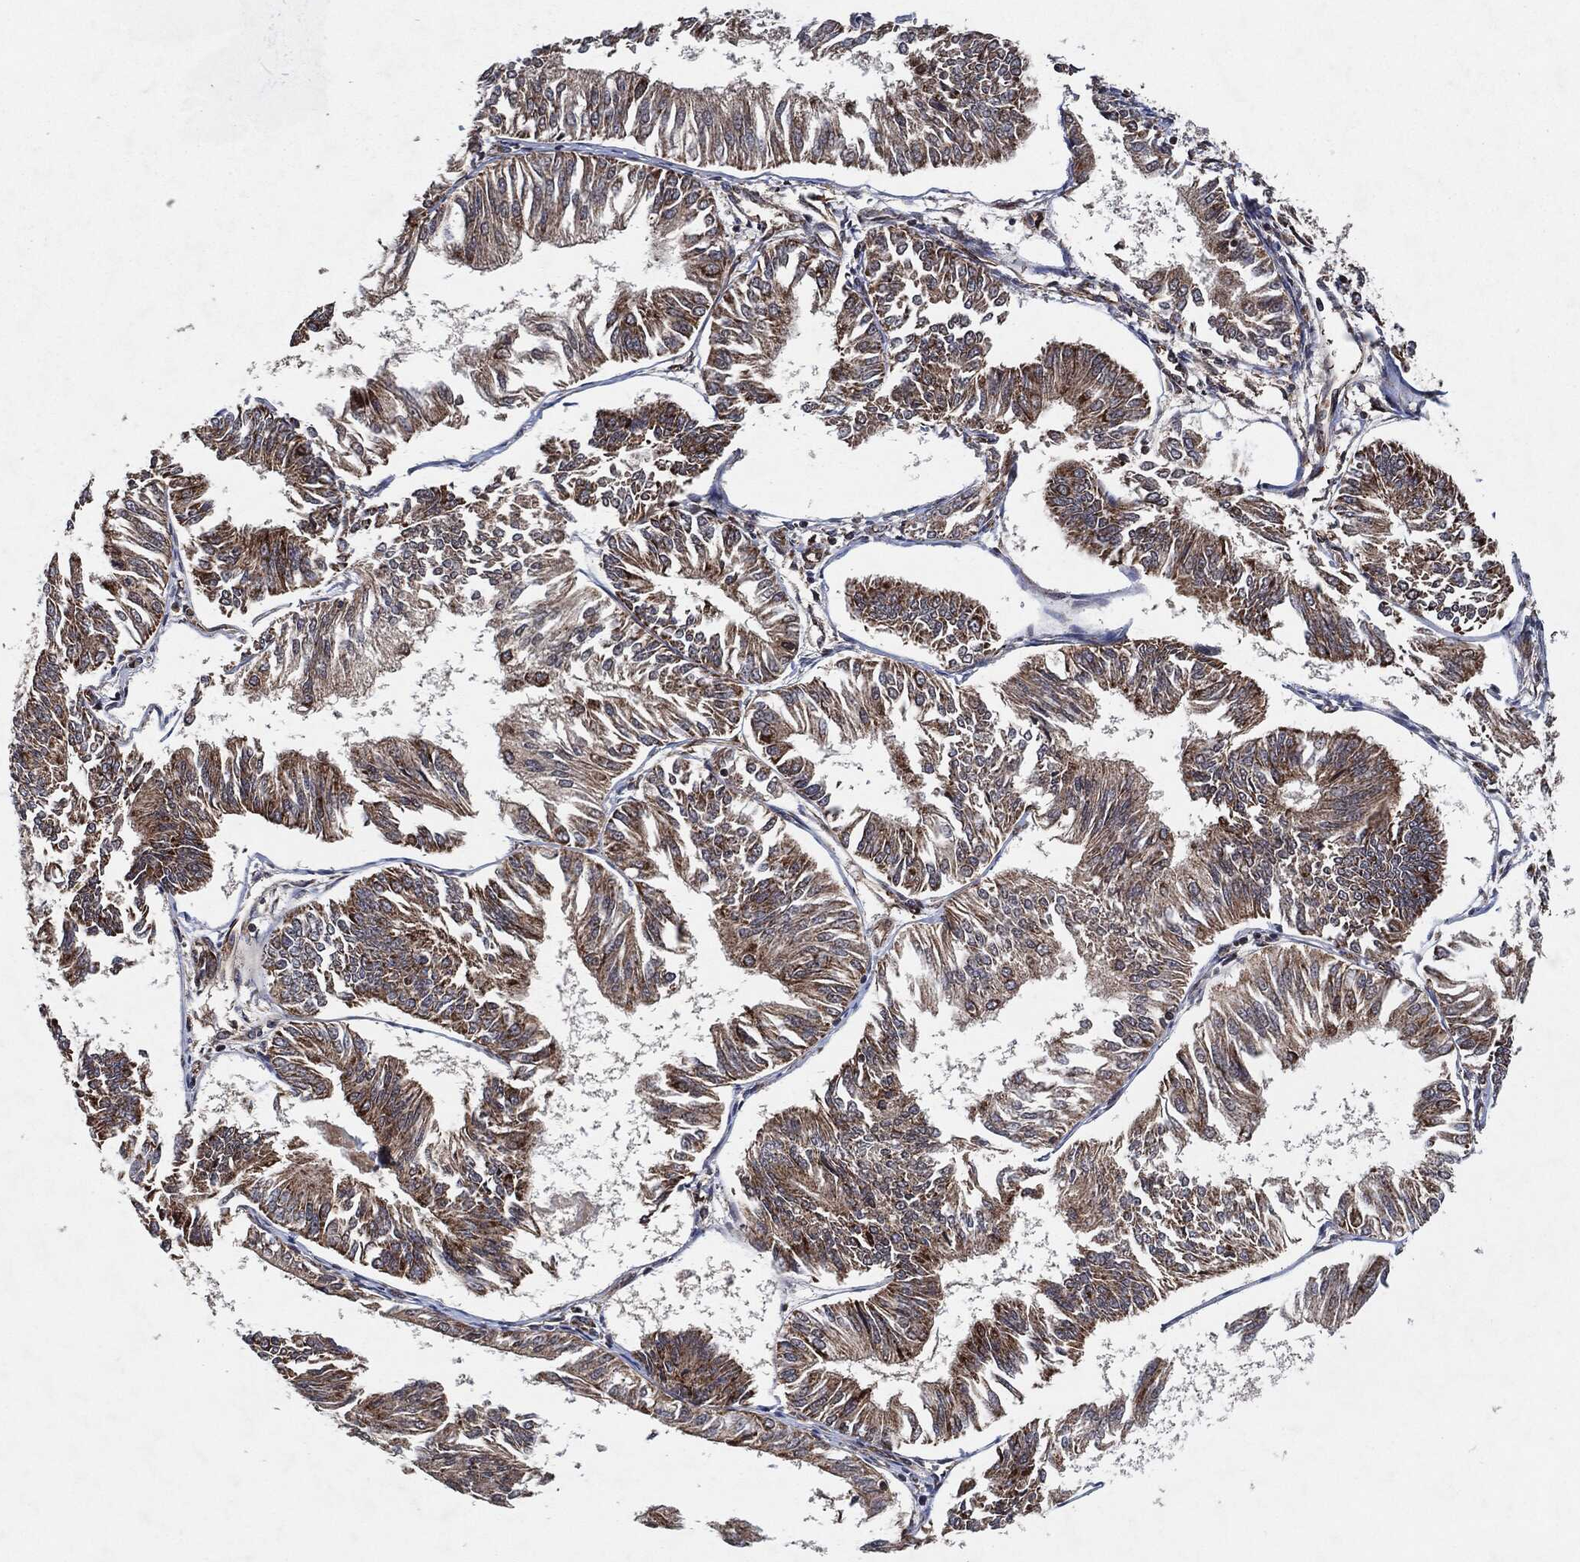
{"staining": {"intensity": "weak", "quantity": "25%-75%", "location": "cytoplasmic/membranous"}, "tissue": "endometrial cancer", "cell_type": "Tumor cells", "image_type": "cancer", "snomed": [{"axis": "morphology", "description": "Adenocarcinoma, NOS"}, {"axis": "topography", "description": "Endometrium"}], "caption": "A micrograph of adenocarcinoma (endometrial) stained for a protein displays weak cytoplasmic/membranous brown staining in tumor cells.", "gene": "BCAR1", "patient": {"sex": "female", "age": 58}}